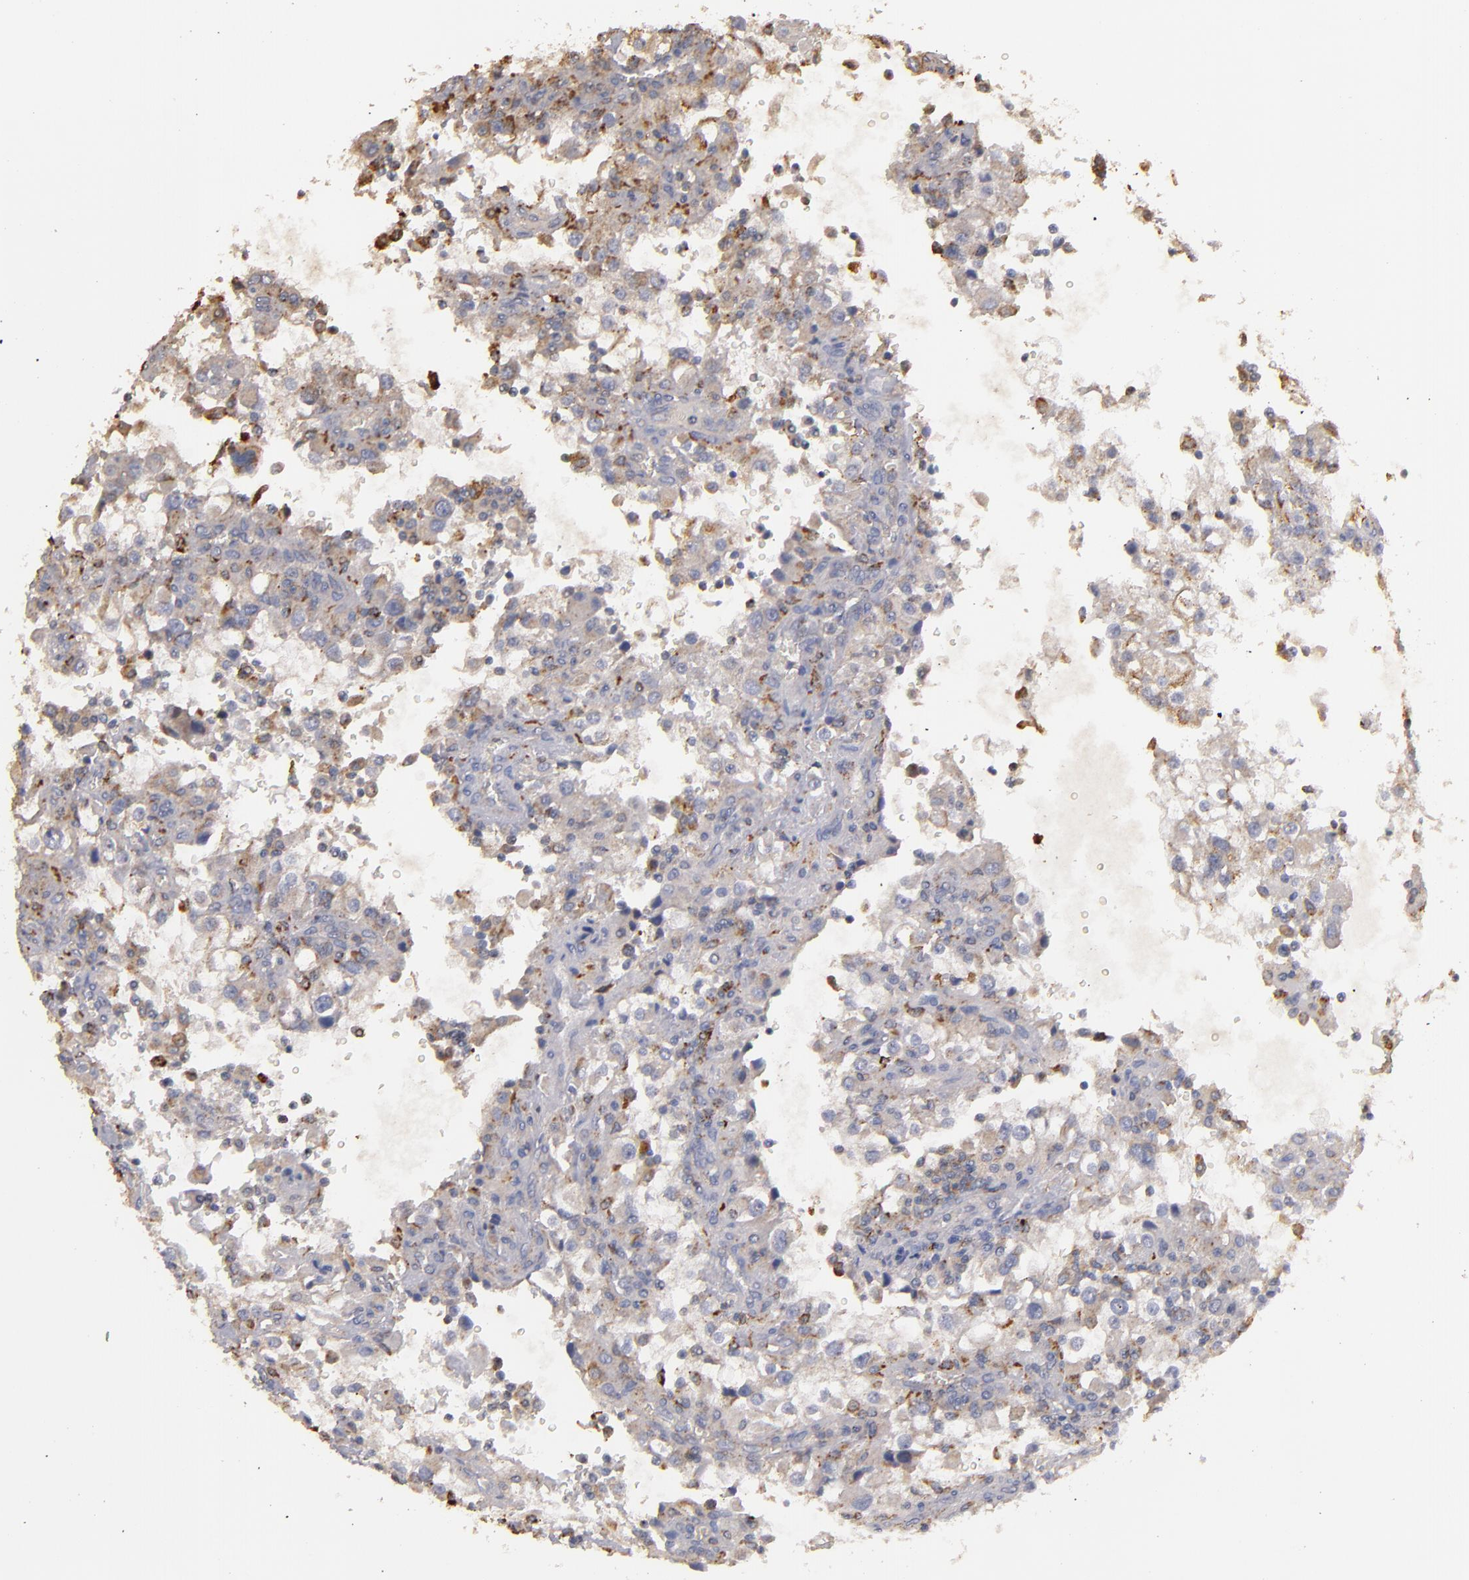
{"staining": {"intensity": "moderate", "quantity": ">75%", "location": "cytoplasmic/membranous"}, "tissue": "renal cancer", "cell_type": "Tumor cells", "image_type": "cancer", "snomed": [{"axis": "morphology", "description": "Adenocarcinoma, NOS"}, {"axis": "topography", "description": "Kidney"}], "caption": "Immunohistochemistry (IHC) histopathology image of renal adenocarcinoma stained for a protein (brown), which displays medium levels of moderate cytoplasmic/membranous expression in approximately >75% of tumor cells.", "gene": "TRAF1", "patient": {"sex": "female", "age": 52}}